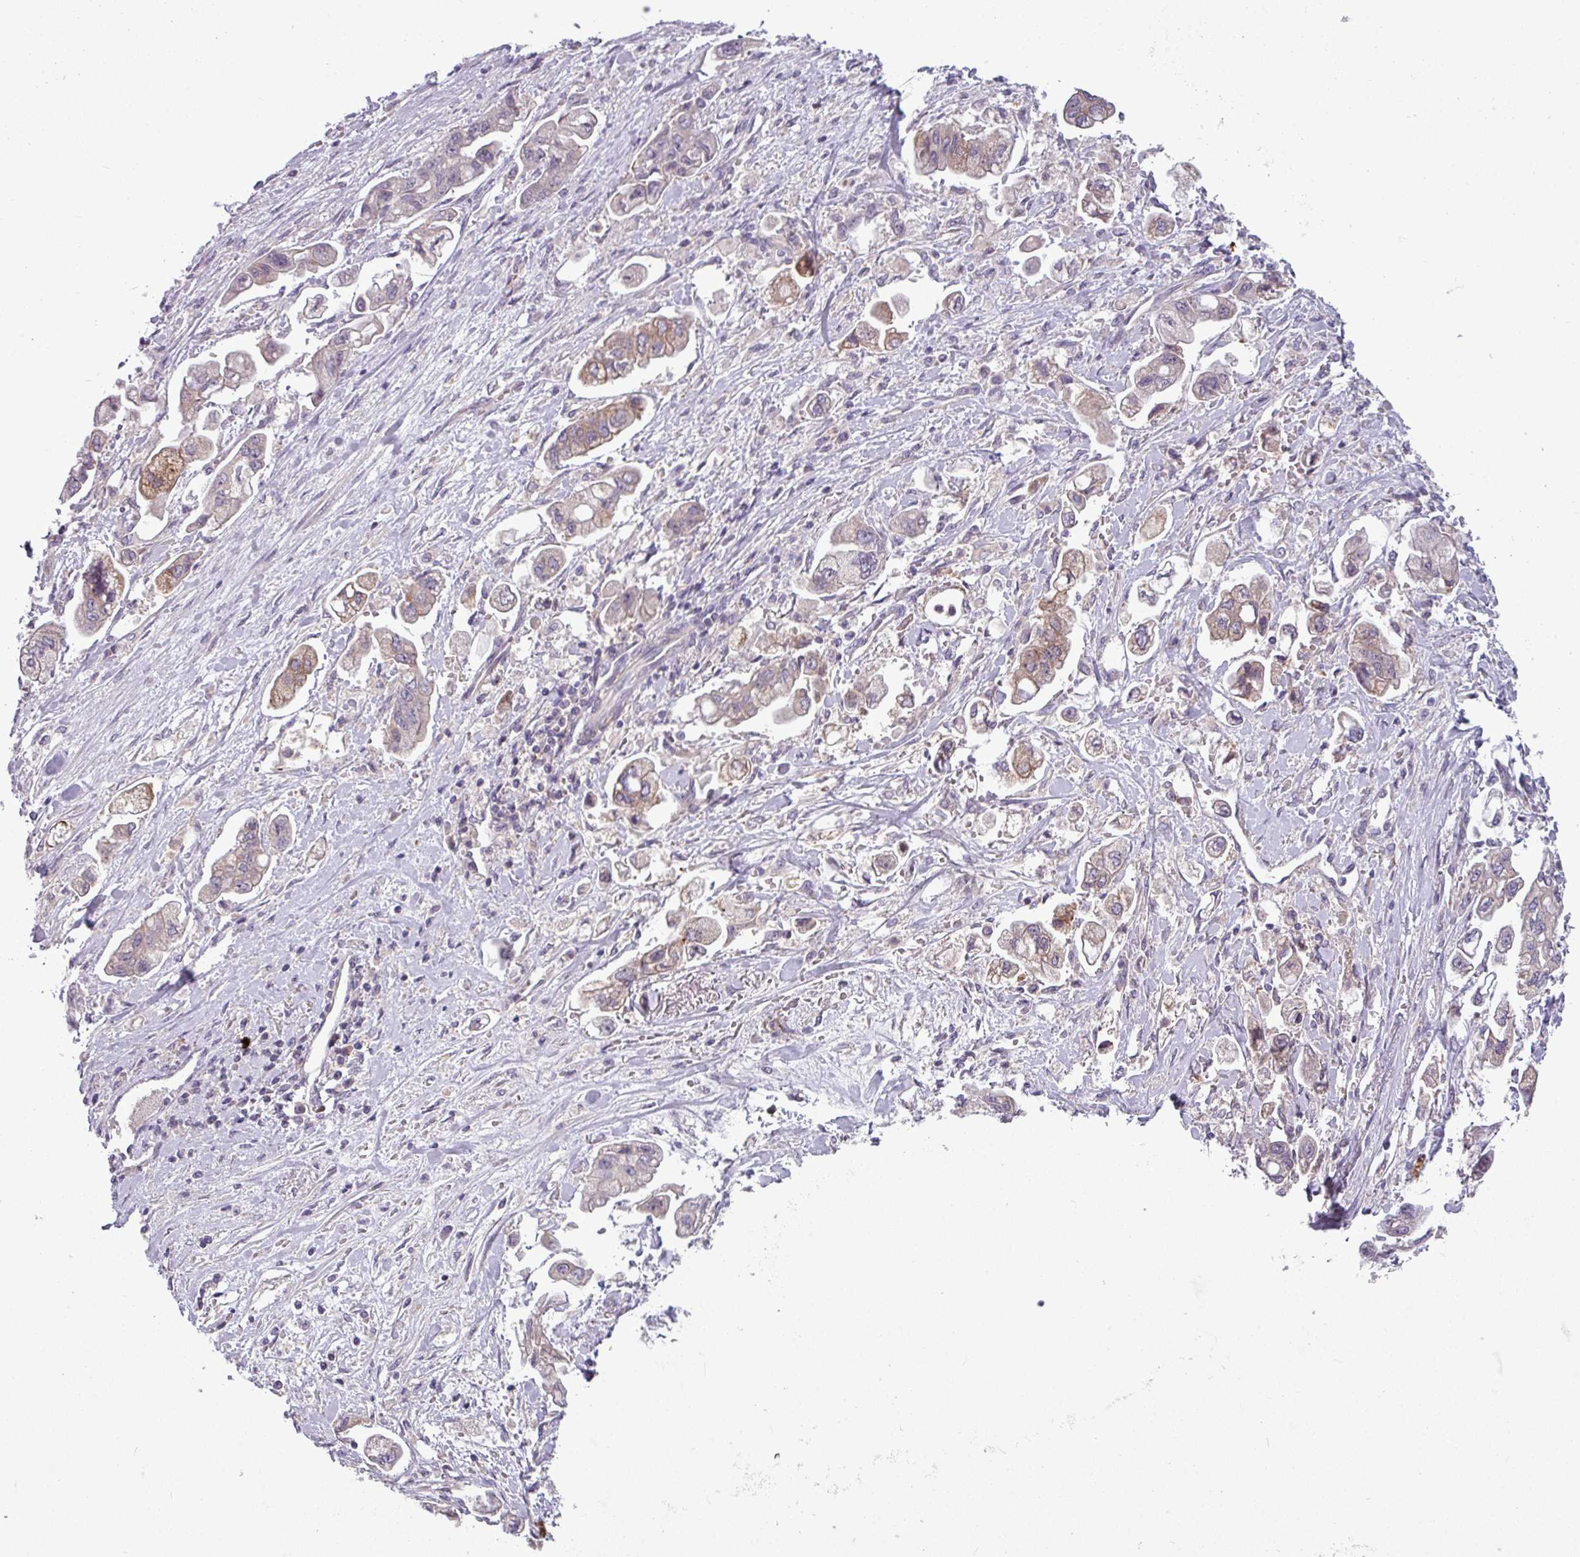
{"staining": {"intensity": "weak", "quantity": "<25%", "location": "cytoplasmic/membranous"}, "tissue": "stomach cancer", "cell_type": "Tumor cells", "image_type": "cancer", "snomed": [{"axis": "morphology", "description": "Adenocarcinoma, NOS"}, {"axis": "topography", "description": "Stomach"}], "caption": "There is no significant staining in tumor cells of adenocarcinoma (stomach). The staining was performed using DAB (3,3'-diaminobenzidine) to visualize the protein expression in brown, while the nuclei were stained in blue with hematoxylin (Magnification: 20x).", "gene": "ZNF35", "patient": {"sex": "male", "age": 62}}